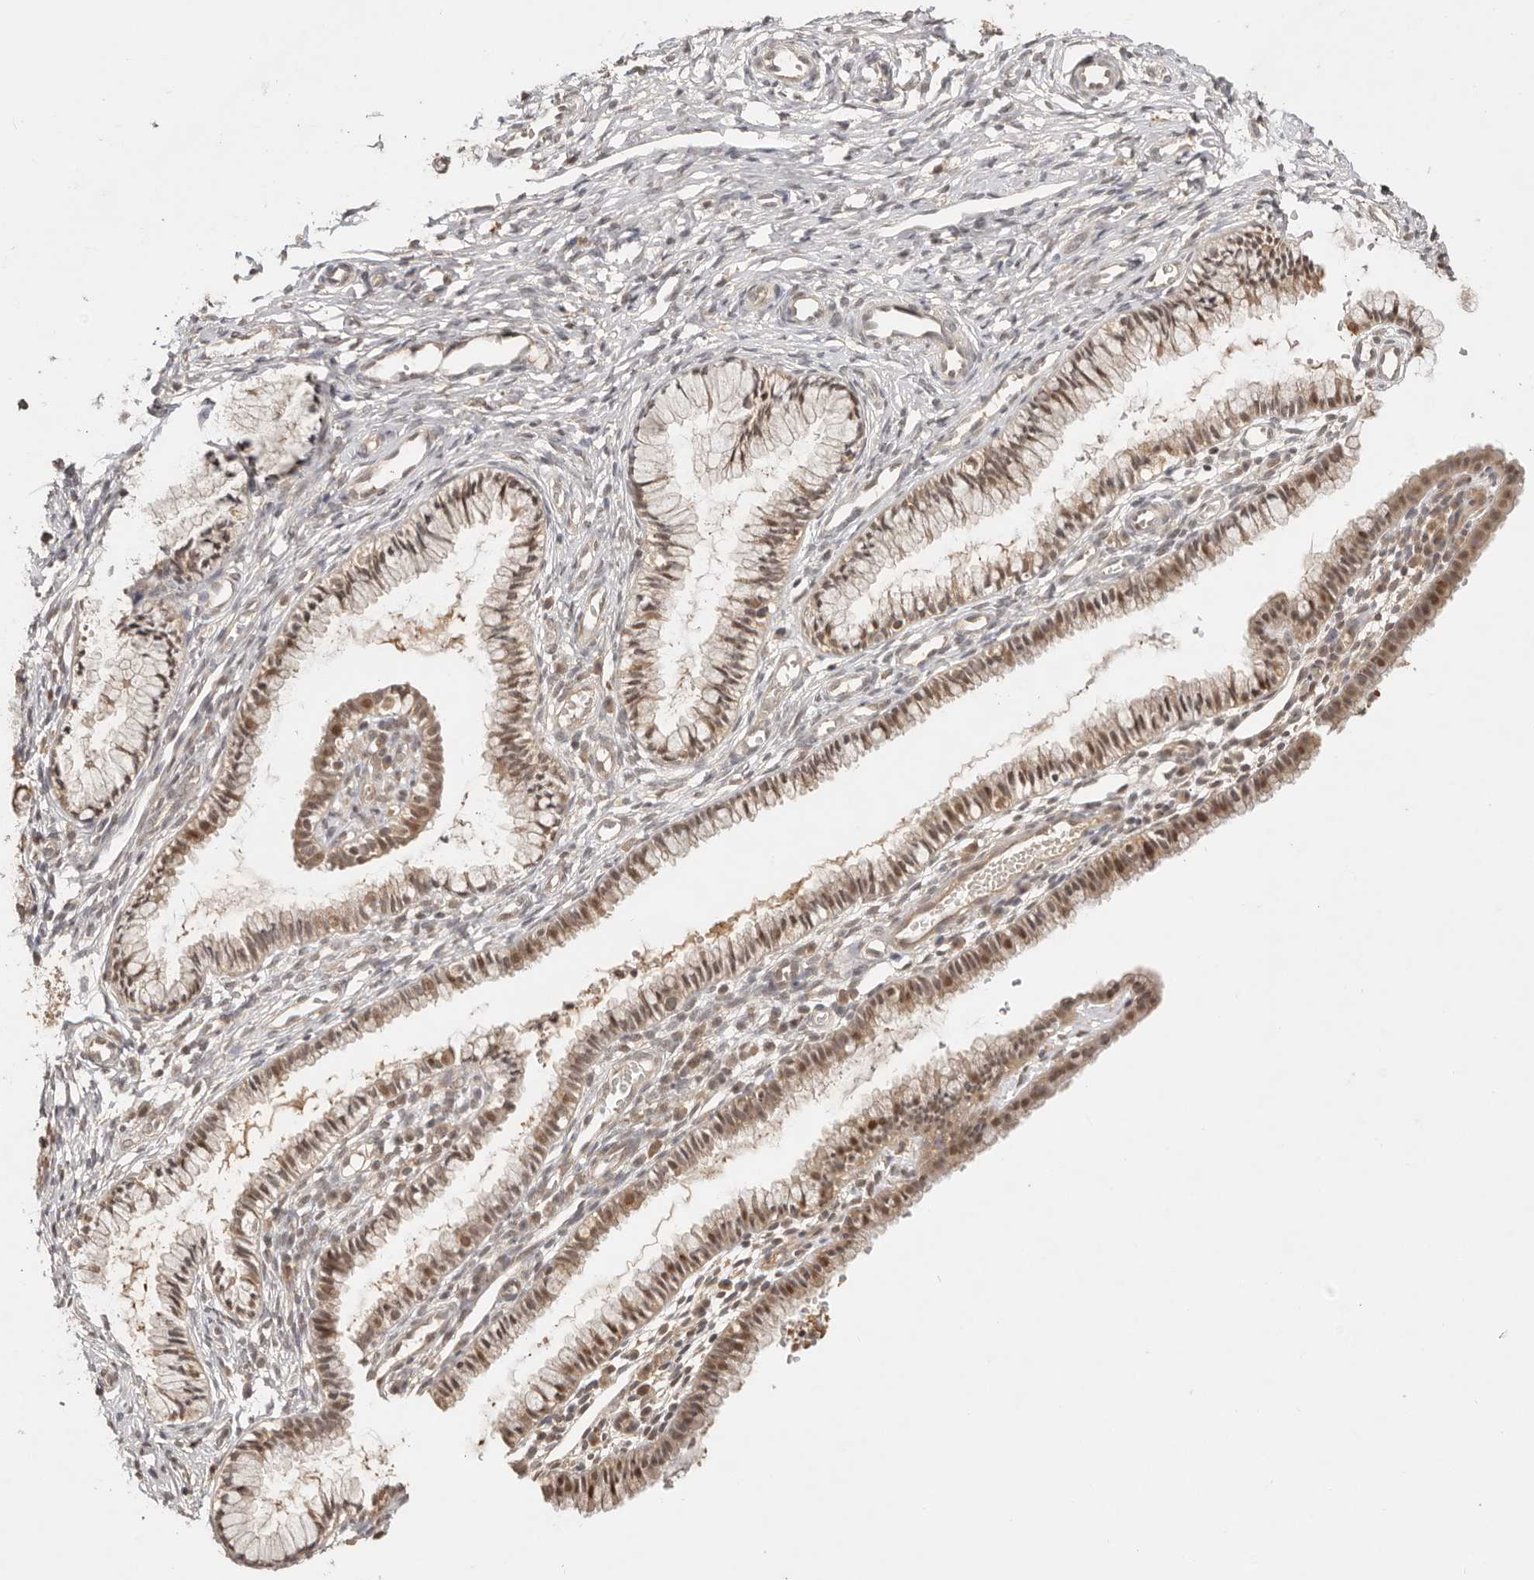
{"staining": {"intensity": "moderate", "quantity": ">75%", "location": "nuclear"}, "tissue": "cervix", "cell_type": "Glandular cells", "image_type": "normal", "snomed": [{"axis": "morphology", "description": "Normal tissue, NOS"}, {"axis": "topography", "description": "Cervix"}], "caption": "An image of cervix stained for a protein shows moderate nuclear brown staining in glandular cells. The staining was performed using DAB (3,3'-diaminobenzidine), with brown indicating positive protein expression. Nuclei are stained blue with hematoxylin.", "gene": "PSMA5", "patient": {"sex": "female", "age": 27}}